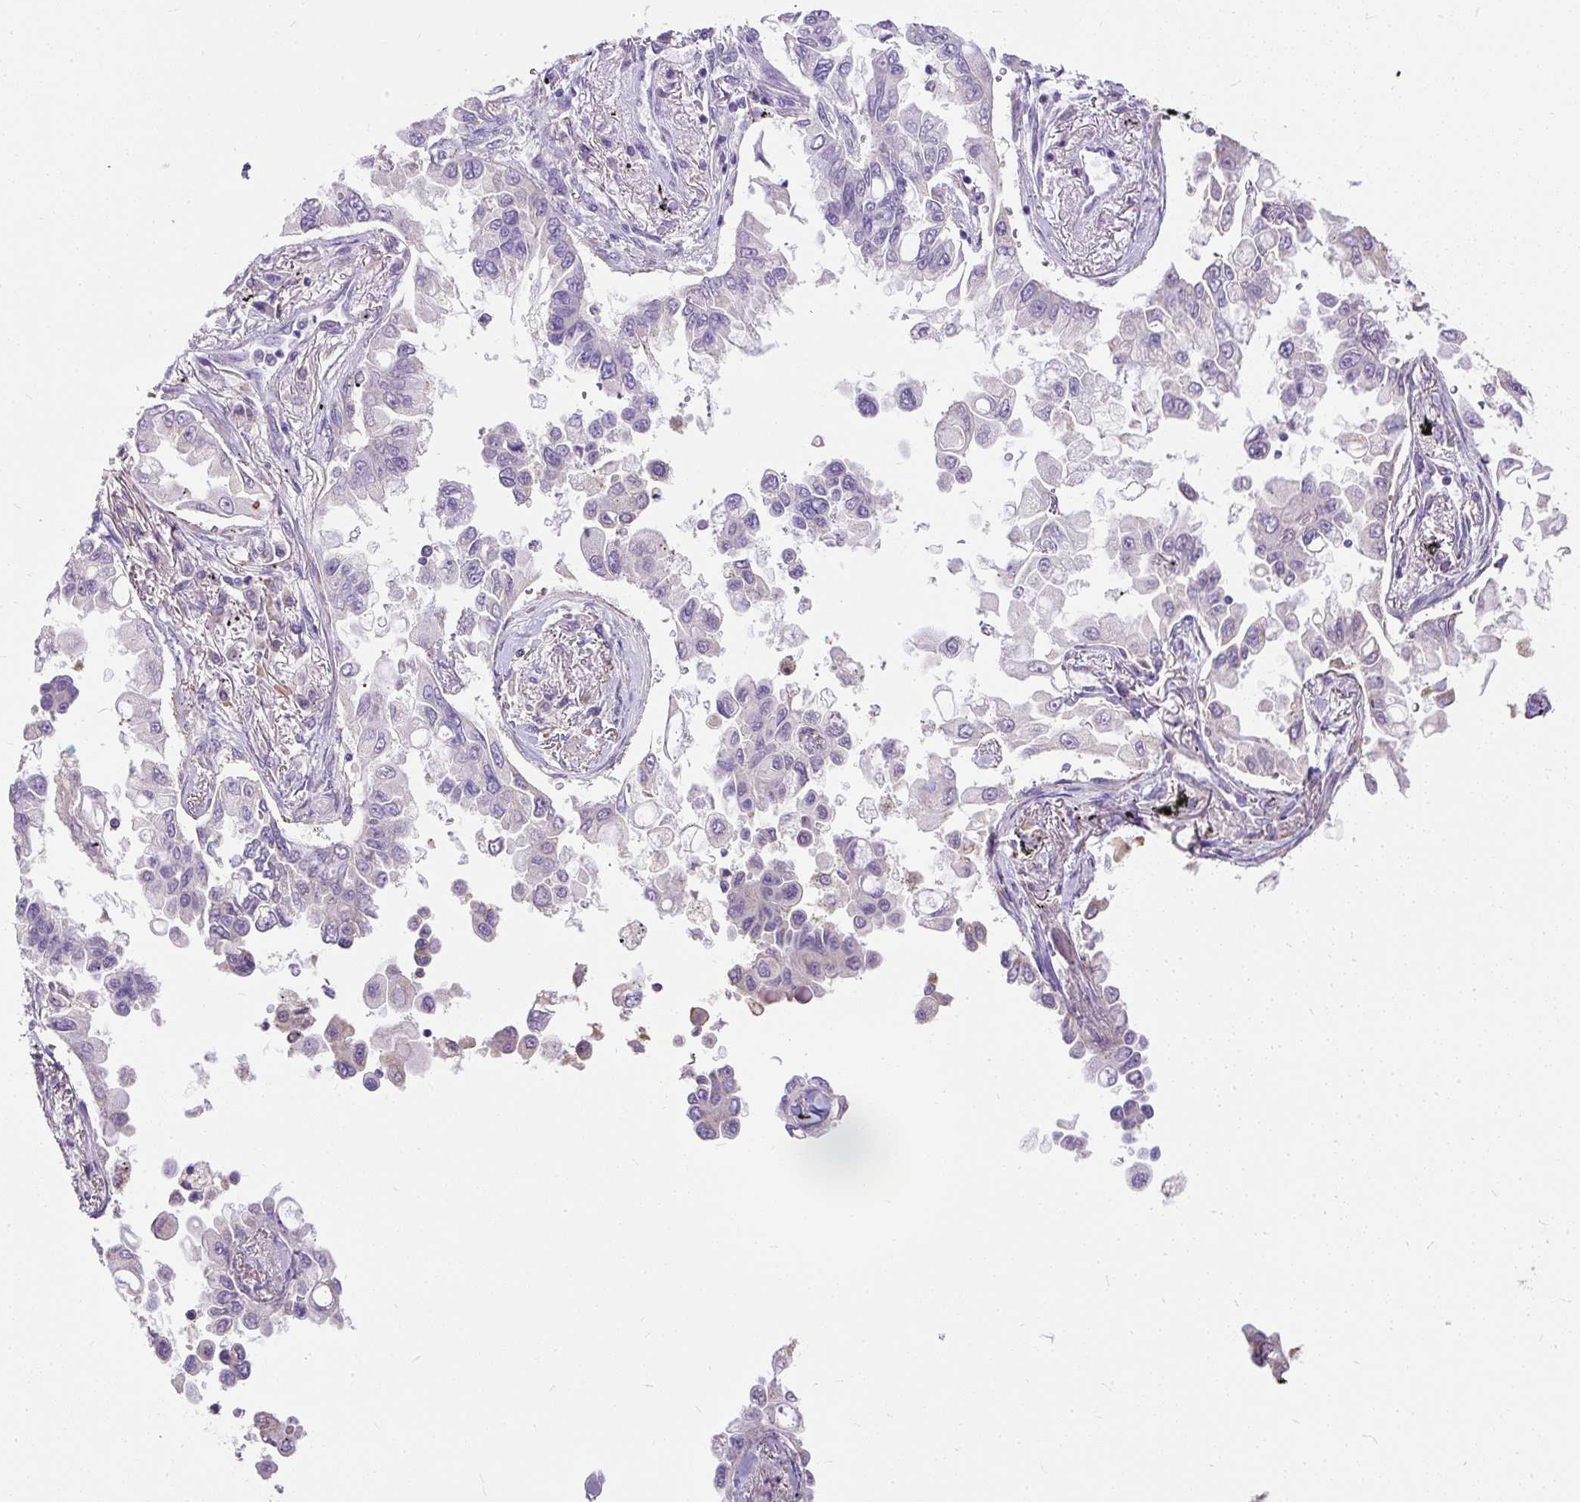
{"staining": {"intensity": "negative", "quantity": "none", "location": "none"}, "tissue": "lung cancer", "cell_type": "Tumor cells", "image_type": "cancer", "snomed": [{"axis": "morphology", "description": "Adenocarcinoma, NOS"}, {"axis": "topography", "description": "Lung"}], "caption": "Human adenocarcinoma (lung) stained for a protein using immunohistochemistry demonstrates no expression in tumor cells.", "gene": "GBX1", "patient": {"sex": "female", "age": 67}}